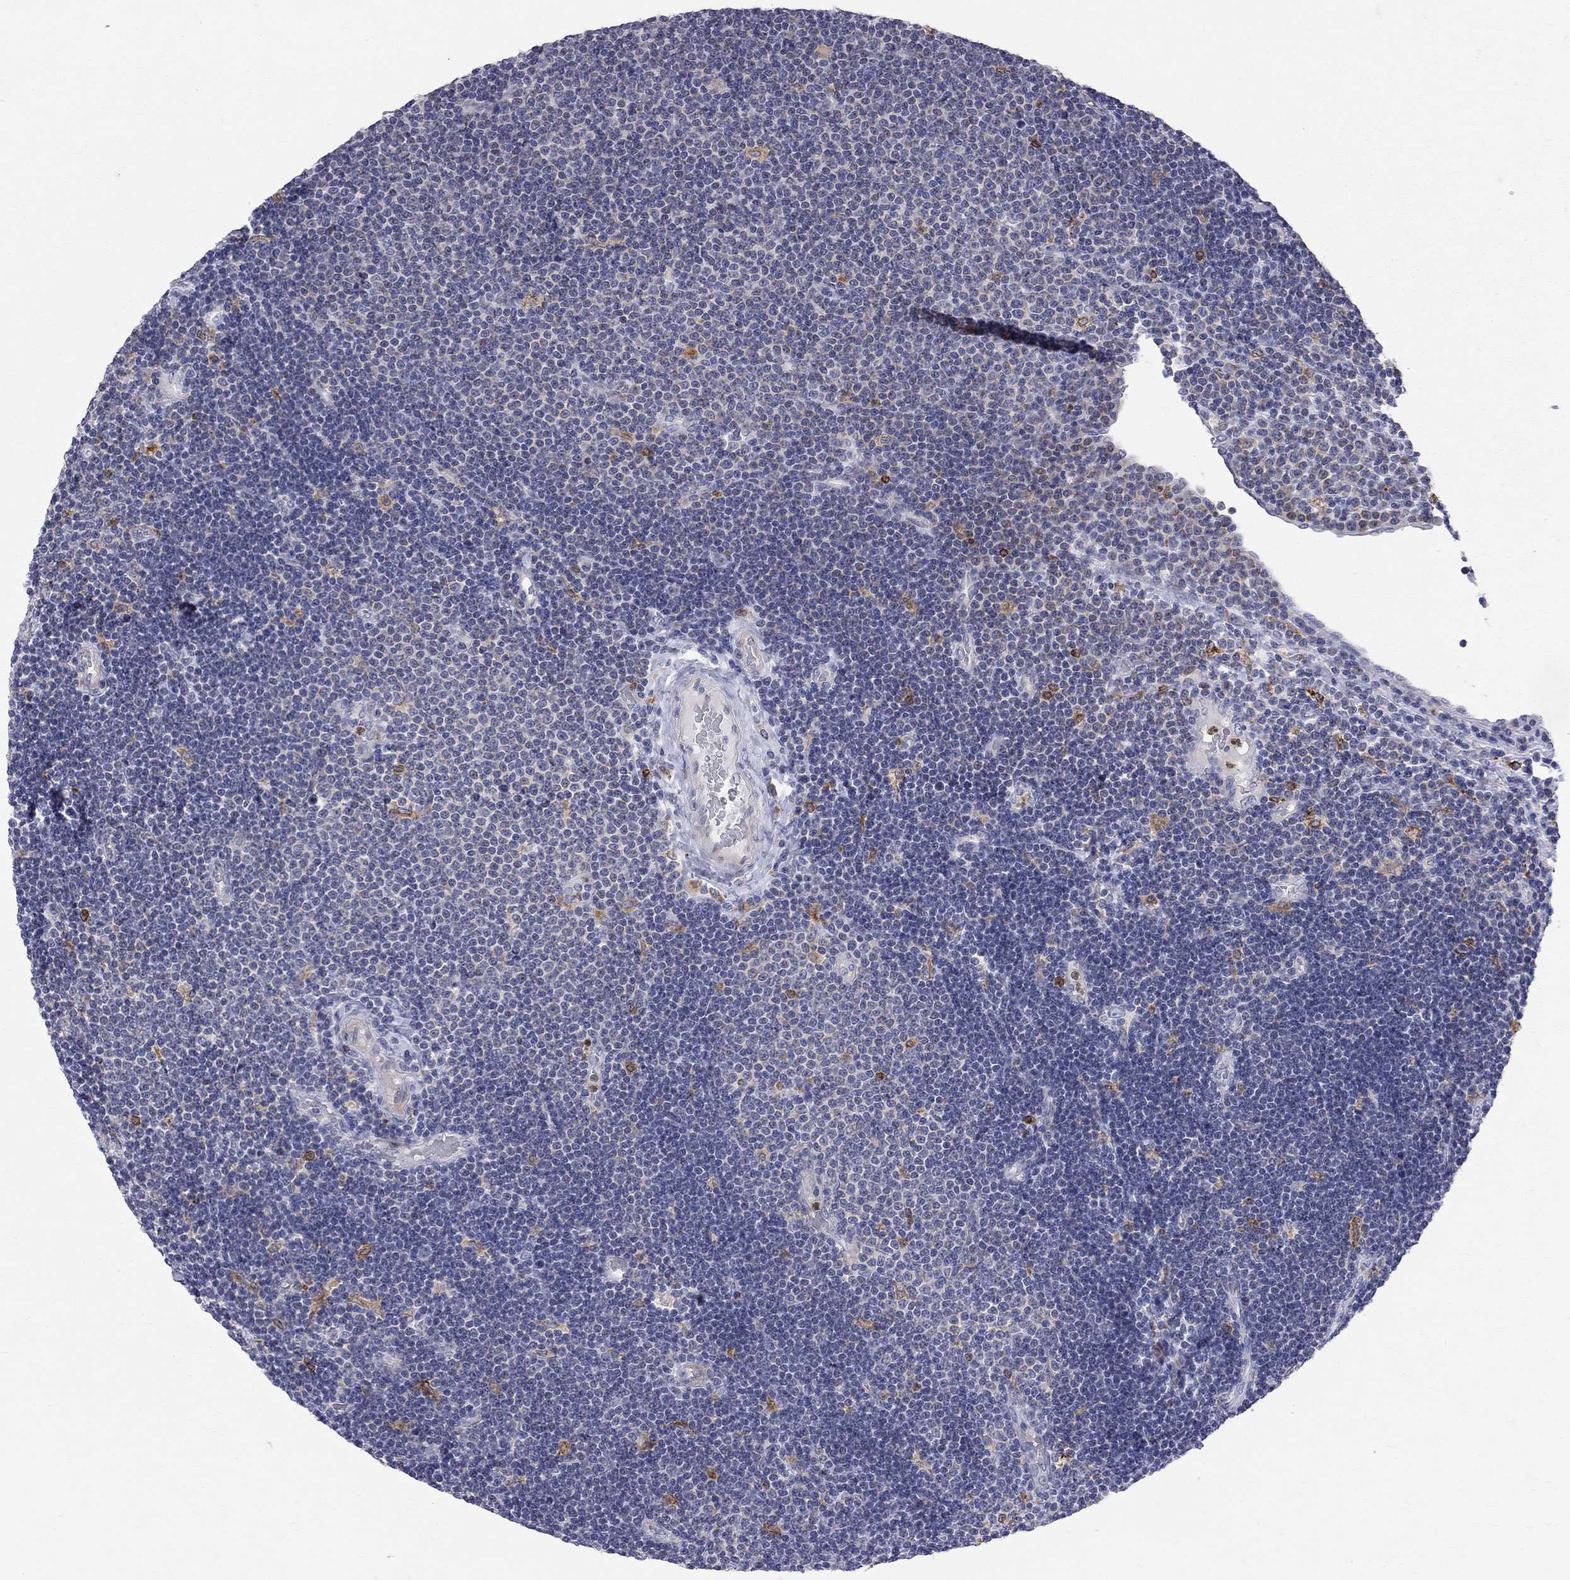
{"staining": {"intensity": "negative", "quantity": "none", "location": "none"}, "tissue": "lymphoma", "cell_type": "Tumor cells", "image_type": "cancer", "snomed": [{"axis": "morphology", "description": "Malignant lymphoma, non-Hodgkin's type, Low grade"}, {"axis": "topography", "description": "Brain"}], "caption": "DAB immunohistochemical staining of lymphoma shows no significant positivity in tumor cells.", "gene": "ACSL1", "patient": {"sex": "female", "age": 66}}